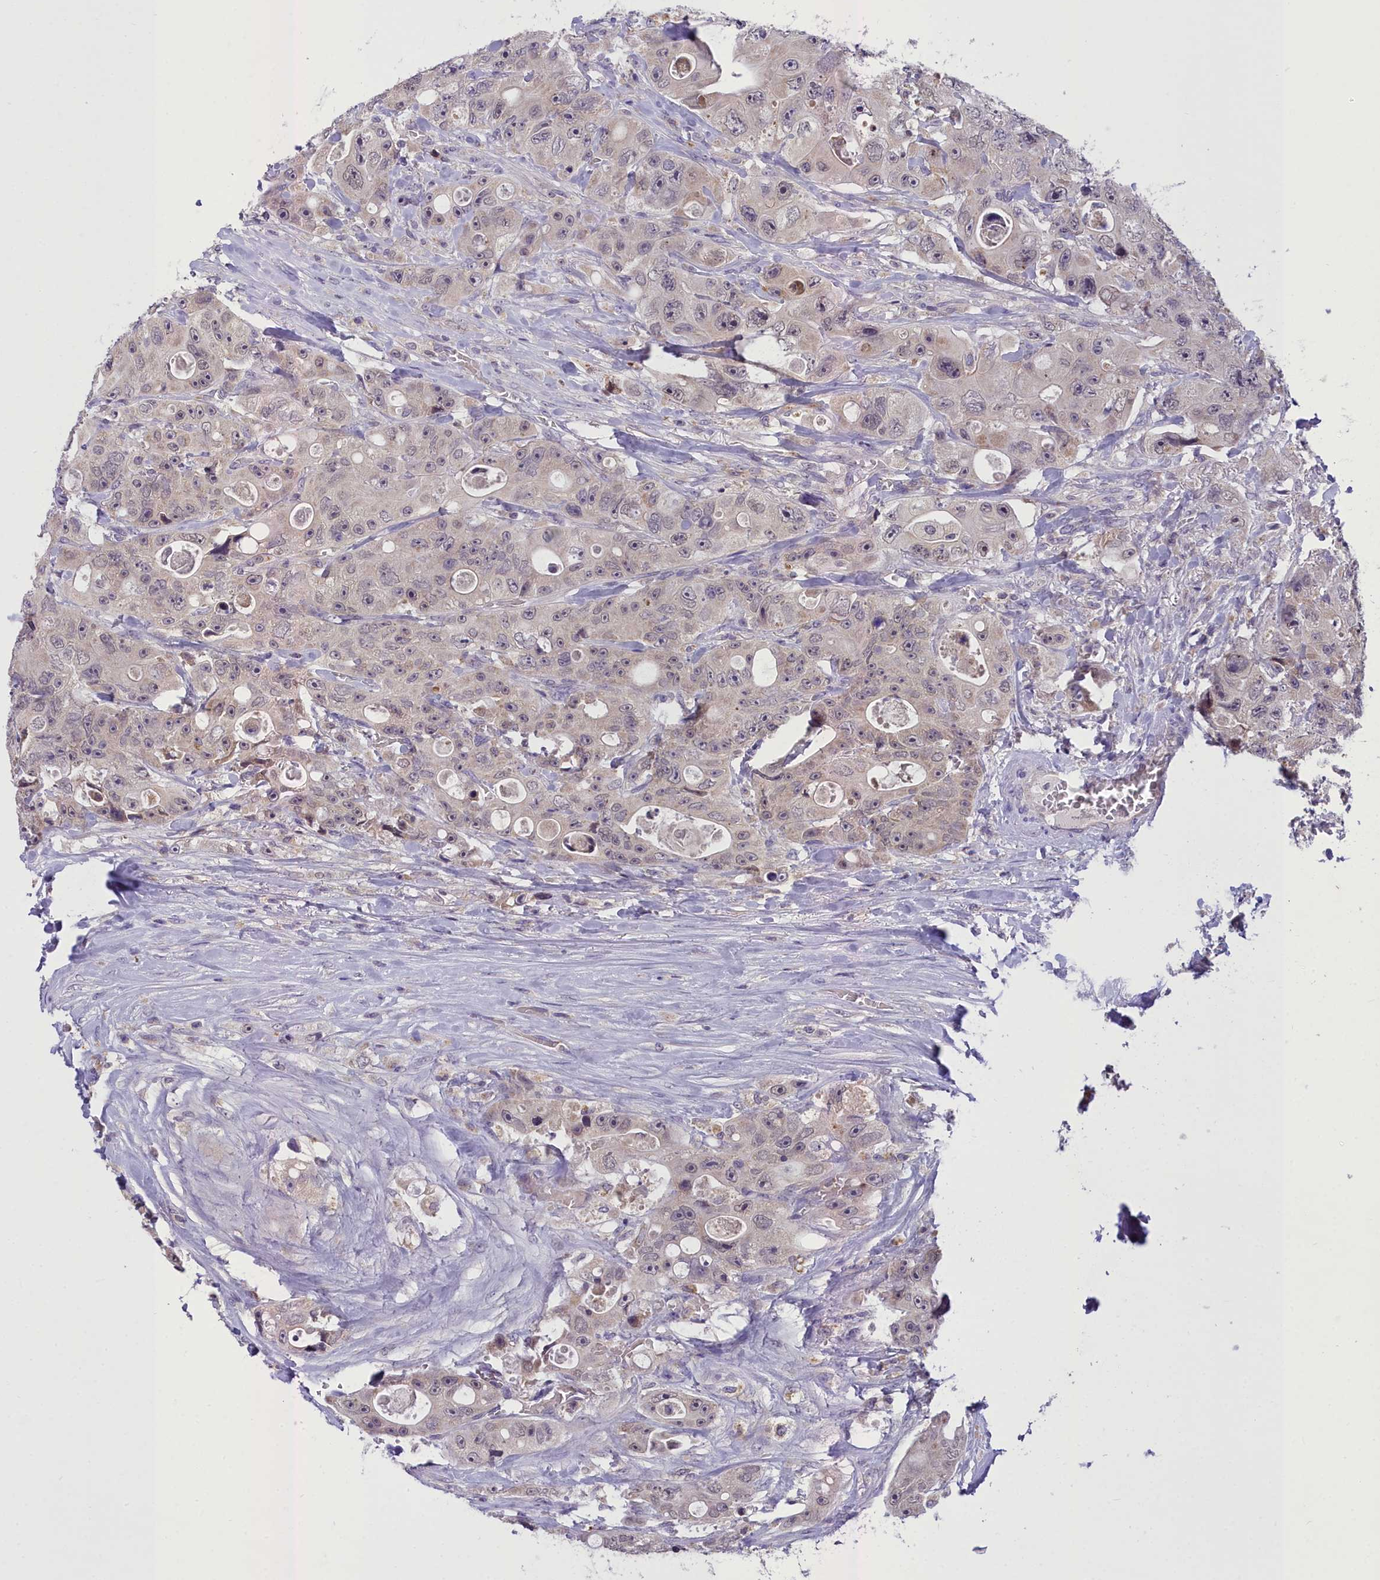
{"staining": {"intensity": "weak", "quantity": "25%-75%", "location": "nuclear"}, "tissue": "colorectal cancer", "cell_type": "Tumor cells", "image_type": "cancer", "snomed": [{"axis": "morphology", "description": "Adenocarcinoma, NOS"}, {"axis": "topography", "description": "Colon"}], "caption": "Colorectal cancer stained with IHC displays weak nuclear staining in about 25%-75% of tumor cells.", "gene": "MIIP", "patient": {"sex": "female", "age": 46}}